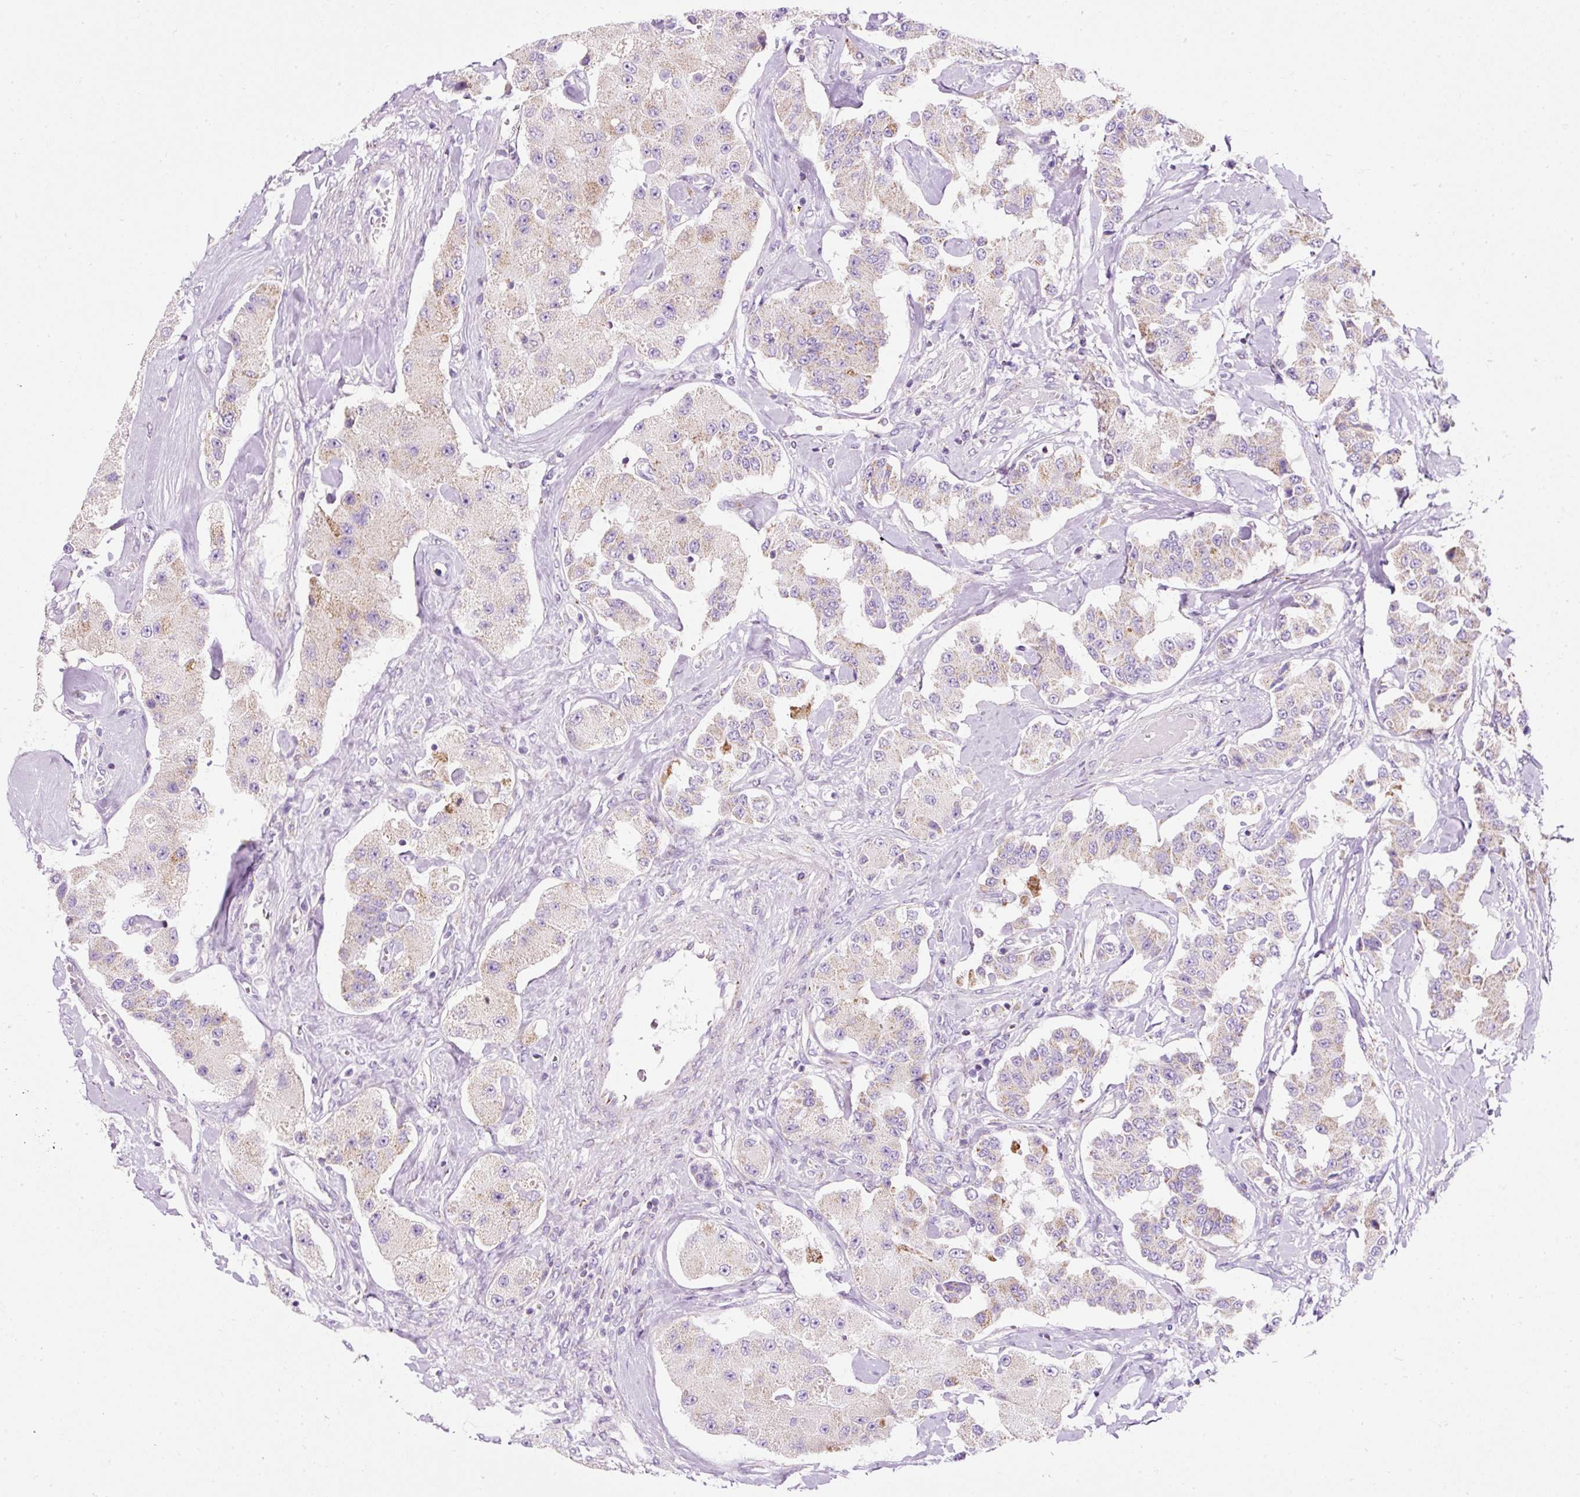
{"staining": {"intensity": "weak", "quantity": "<25%", "location": "cytoplasmic/membranous"}, "tissue": "carcinoid", "cell_type": "Tumor cells", "image_type": "cancer", "snomed": [{"axis": "morphology", "description": "Carcinoid, malignant, NOS"}, {"axis": "topography", "description": "Pancreas"}], "caption": "Immunohistochemical staining of carcinoid displays no significant positivity in tumor cells.", "gene": "PLPP2", "patient": {"sex": "male", "age": 41}}